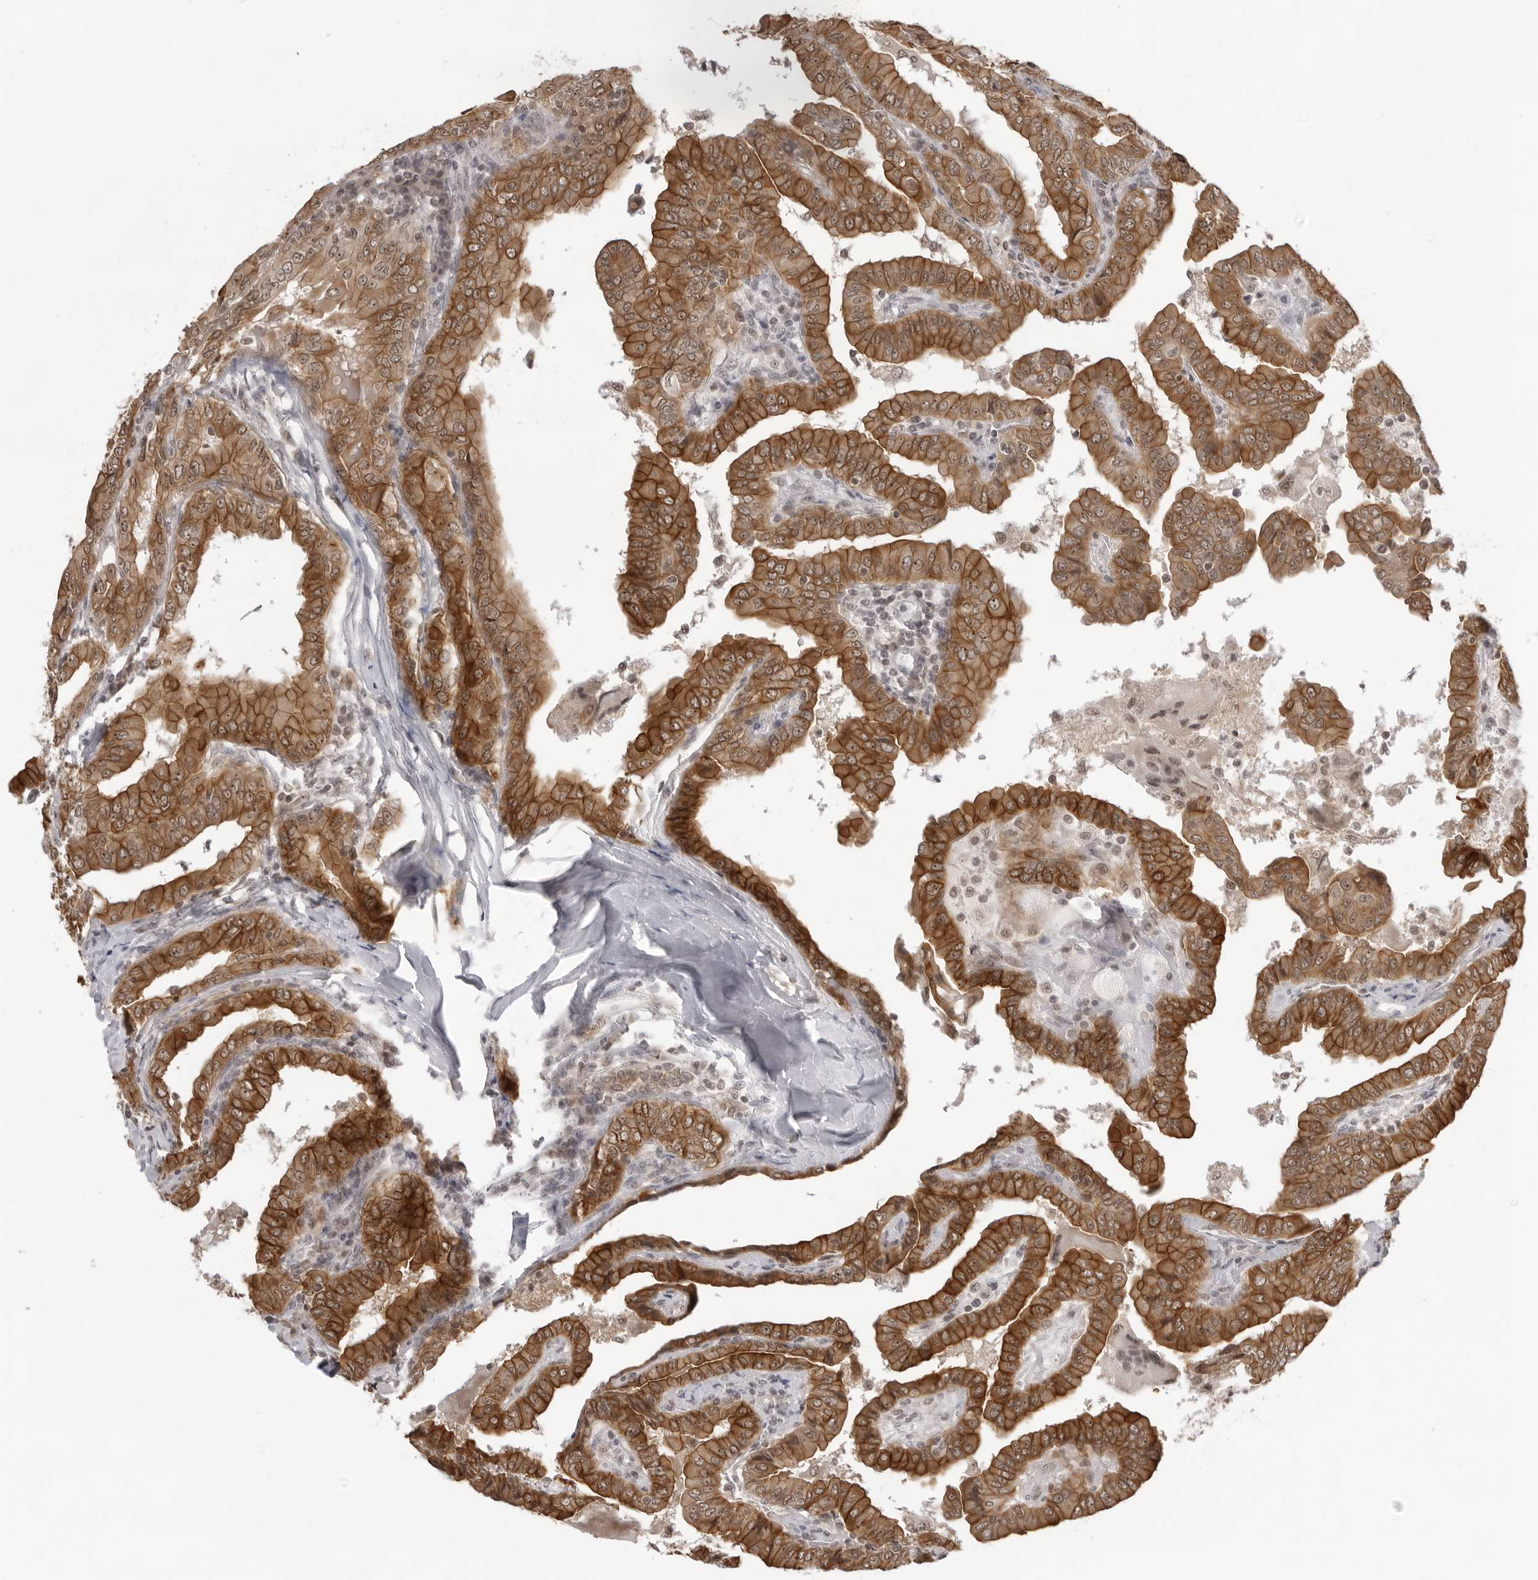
{"staining": {"intensity": "strong", "quantity": ">75%", "location": "cytoplasmic/membranous"}, "tissue": "thyroid cancer", "cell_type": "Tumor cells", "image_type": "cancer", "snomed": [{"axis": "morphology", "description": "Papillary adenocarcinoma, NOS"}, {"axis": "topography", "description": "Thyroid gland"}], "caption": "Thyroid cancer (papillary adenocarcinoma) stained for a protein displays strong cytoplasmic/membranous positivity in tumor cells.", "gene": "EXOSC10", "patient": {"sex": "male", "age": 33}}